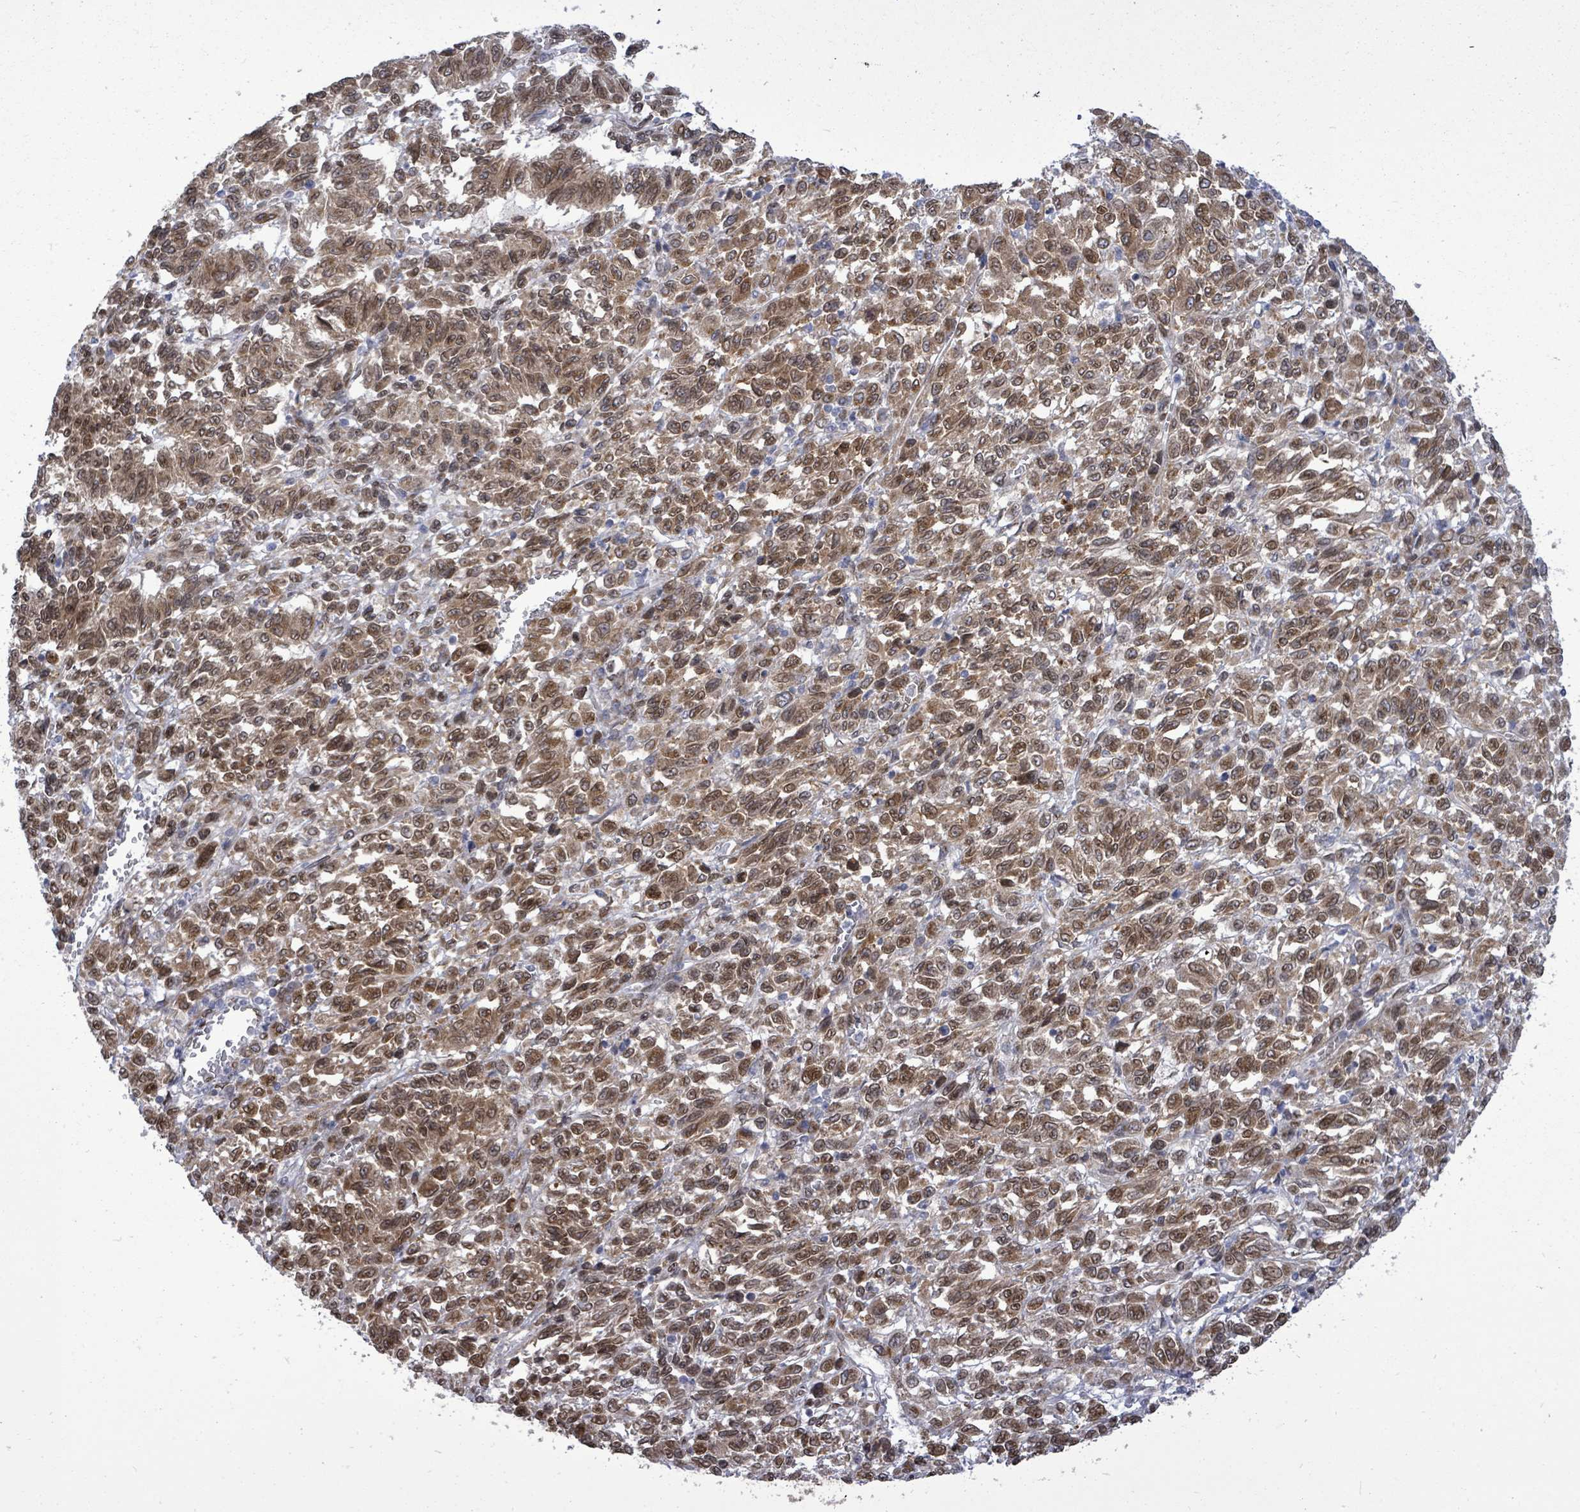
{"staining": {"intensity": "moderate", "quantity": ">75%", "location": "cytoplasmic/membranous,nuclear"}, "tissue": "melanoma", "cell_type": "Tumor cells", "image_type": "cancer", "snomed": [{"axis": "morphology", "description": "Malignant melanoma, Metastatic site"}, {"axis": "topography", "description": "Lung"}], "caption": "This image demonstrates IHC staining of human malignant melanoma (metastatic site), with medium moderate cytoplasmic/membranous and nuclear expression in about >75% of tumor cells.", "gene": "ARFGAP1", "patient": {"sex": "male", "age": 64}}